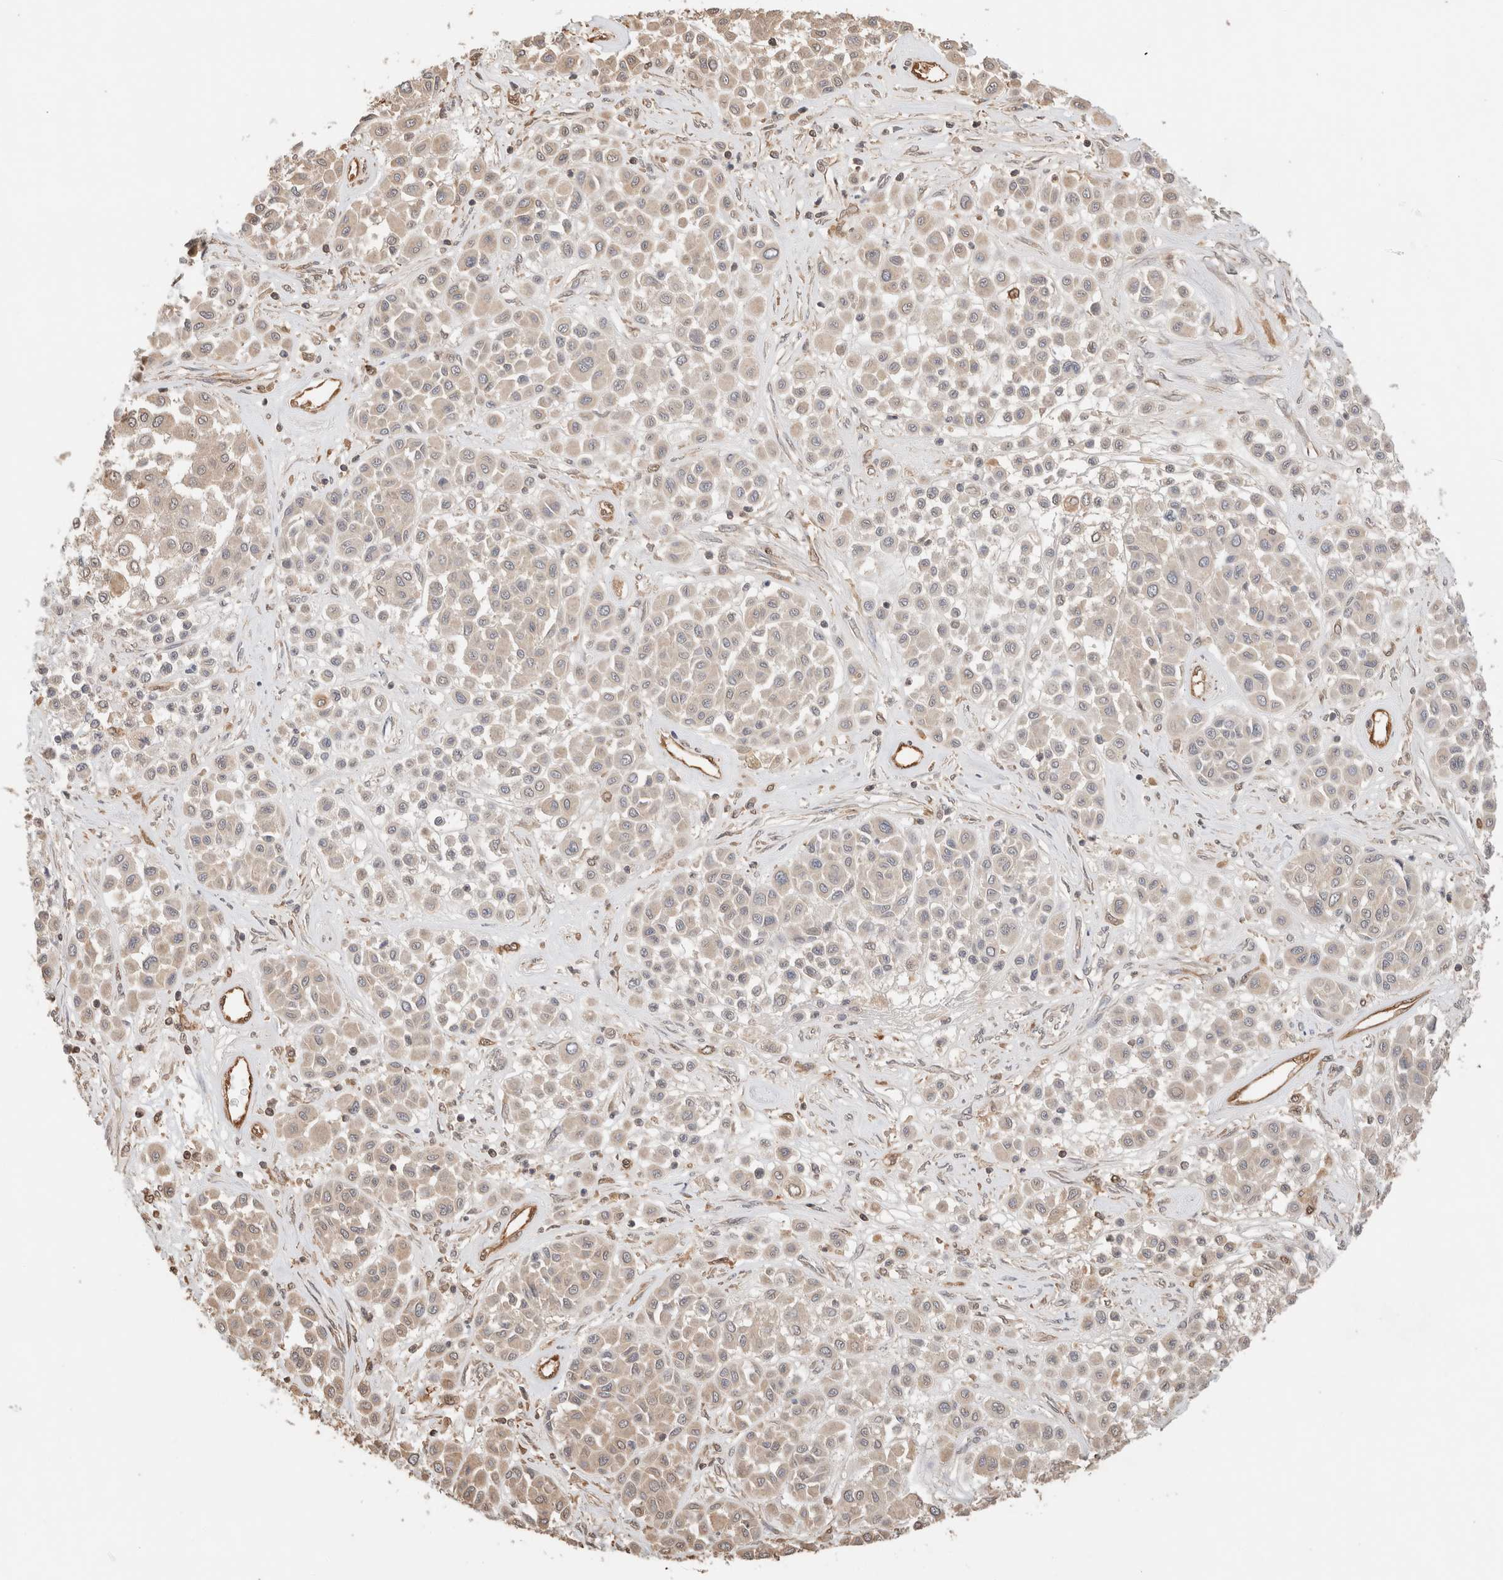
{"staining": {"intensity": "weak", "quantity": "25%-75%", "location": "cytoplasmic/membranous"}, "tissue": "melanoma", "cell_type": "Tumor cells", "image_type": "cancer", "snomed": [{"axis": "morphology", "description": "Malignant melanoma, Metastatic site"}, {"axis": "topography", "description": "Soft tissue"}], "caption": "Tumor cells exhibit weak cytoplasmic/membranous expression in approximately 25%-75% of cells in melanoma.", "gene": "YWHAH", "patient": {"sex": "male", "age": 41}}